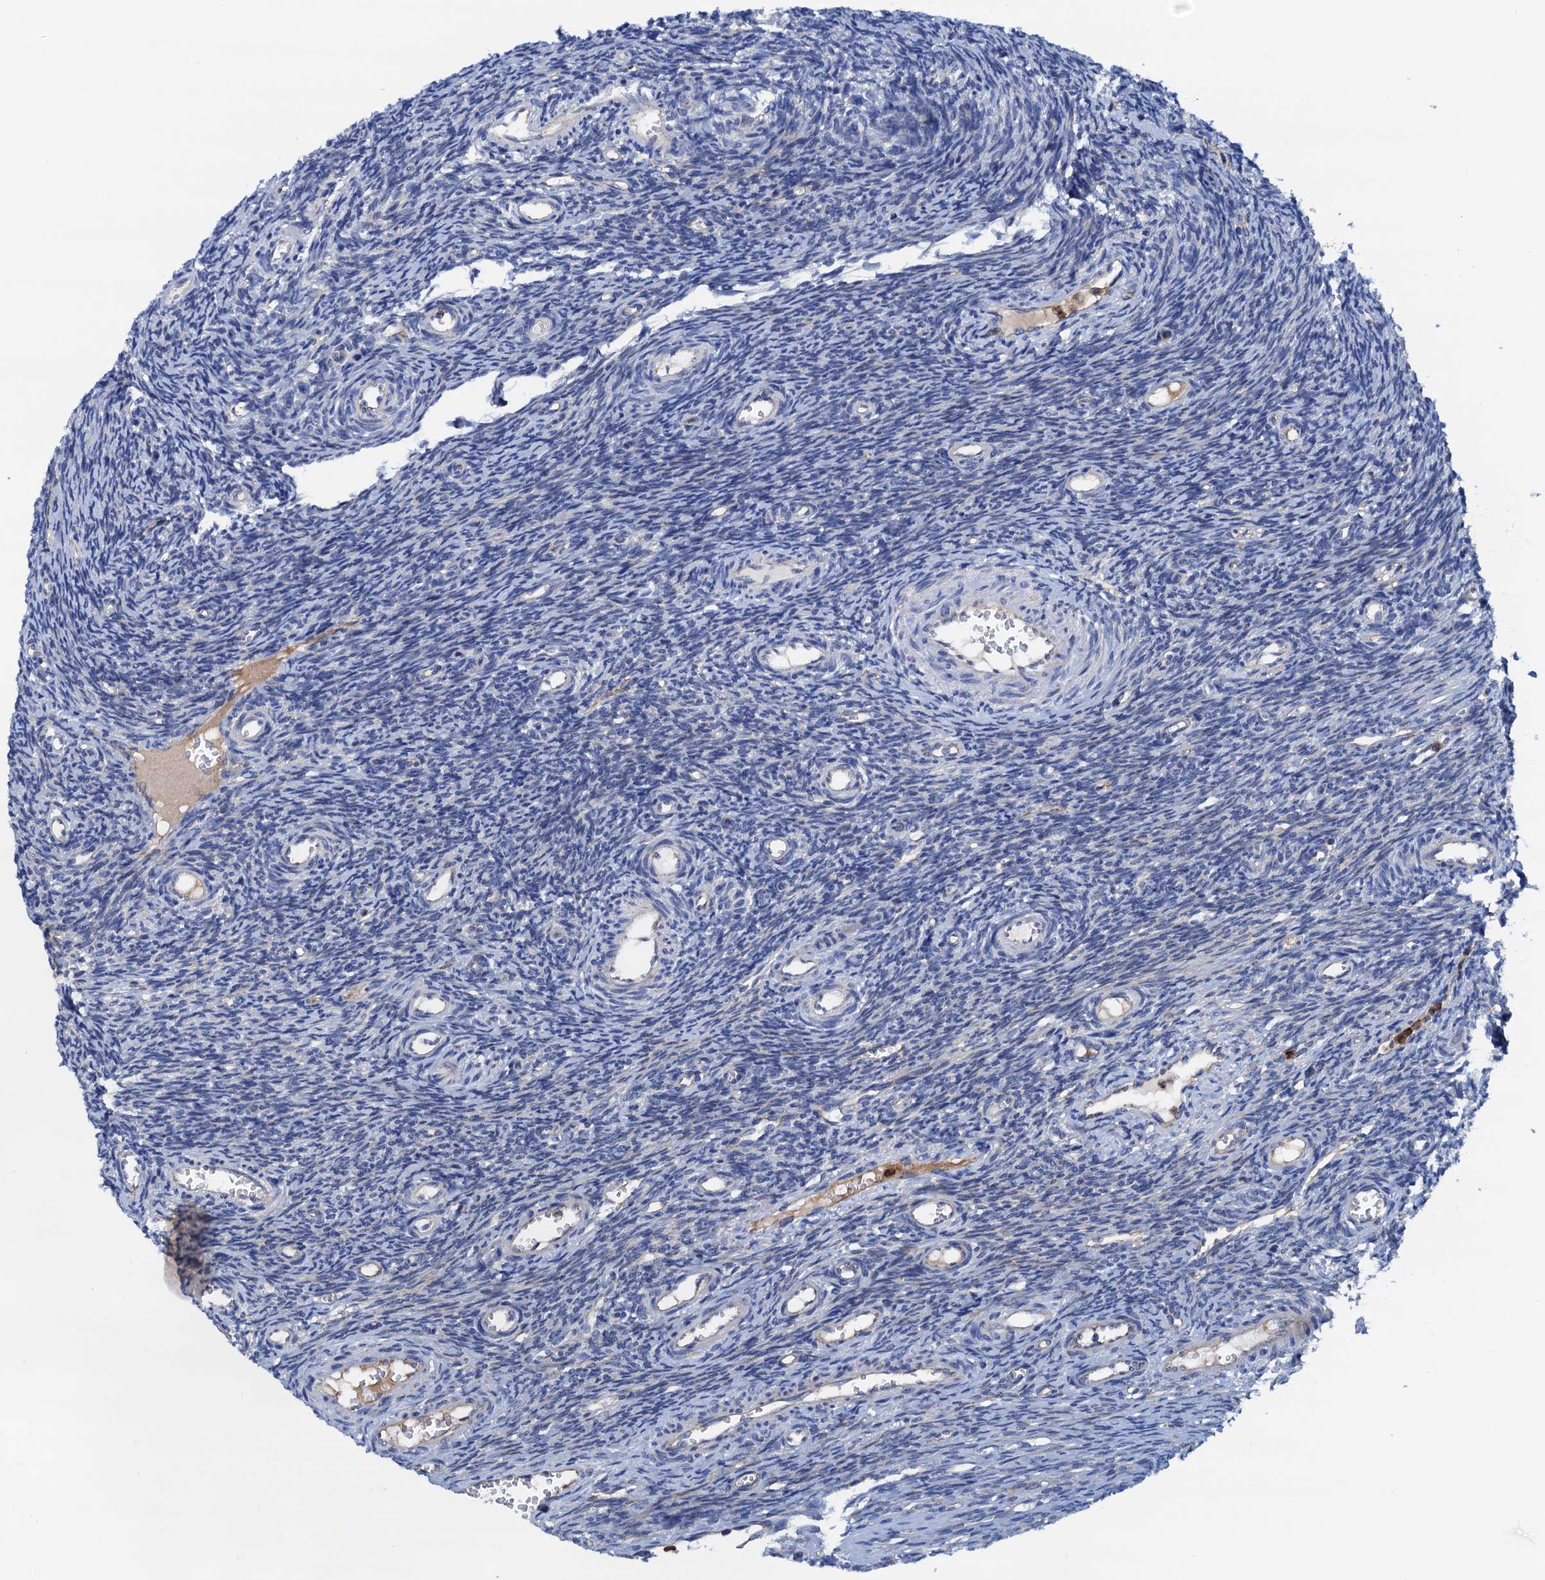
{"staining": {"intensity": "negative", "quantity": "none", "location": "none"}, "tissue": "ovary", "cell_type": "Ovarian stroma cells", "image_type": "normal", "snomed": [{"axis": "morphology", "description": "Normal tissue, NOS"}, {"axis": "topography", "description": "Ovary"}], "caption": "This is a photomicrograph of immunohistochemistry (IHC) staining of benign ovary, which shows no expression in ovarian stroma cells. (Brightfield microscopy of DAB (3,3'-diaminobenzidine) immunohistochemistry (IHC) at high magnification).", "gene": "RASSF9", "patient": {"sex": "female", "age": 39}}